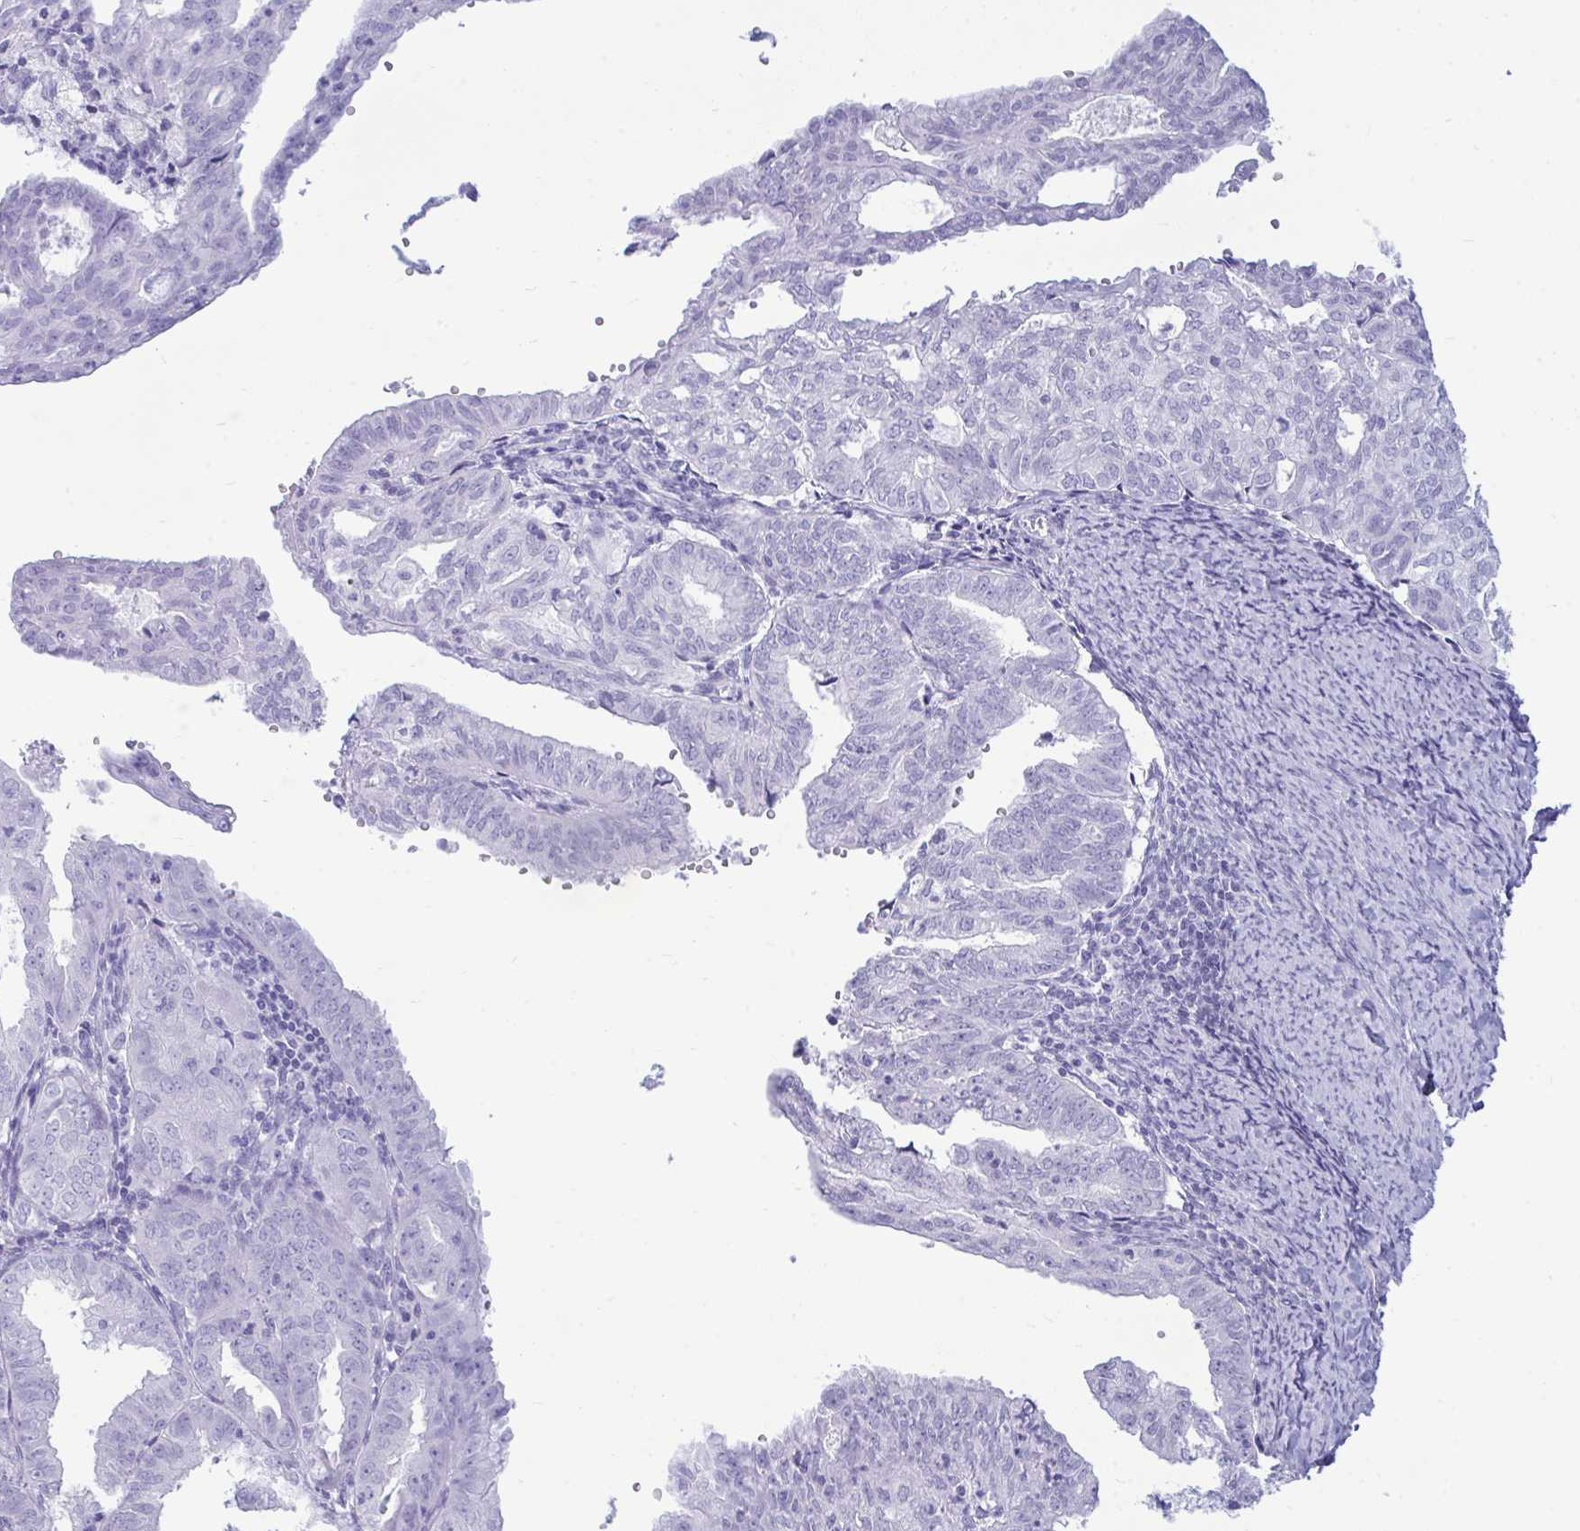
{"staining": {"intensity": "negative", "quantity": "none", "location": "none"}, "tissue": "endometrial cancer", "cell_type": "Tumor cells", "image_type": "cancer", "snomed": [{"axis": "morphology", "description": "Adenocarcinoma, NOS"}, {"axis": "topography", "description": "Endometrium"}], "caption": "Endometrial cancer was stained to show a protein in brown. There is no significant staining in tumor cells.", "gene": "ANKRD60", "patient": {"sex": "female", "age": 70}}